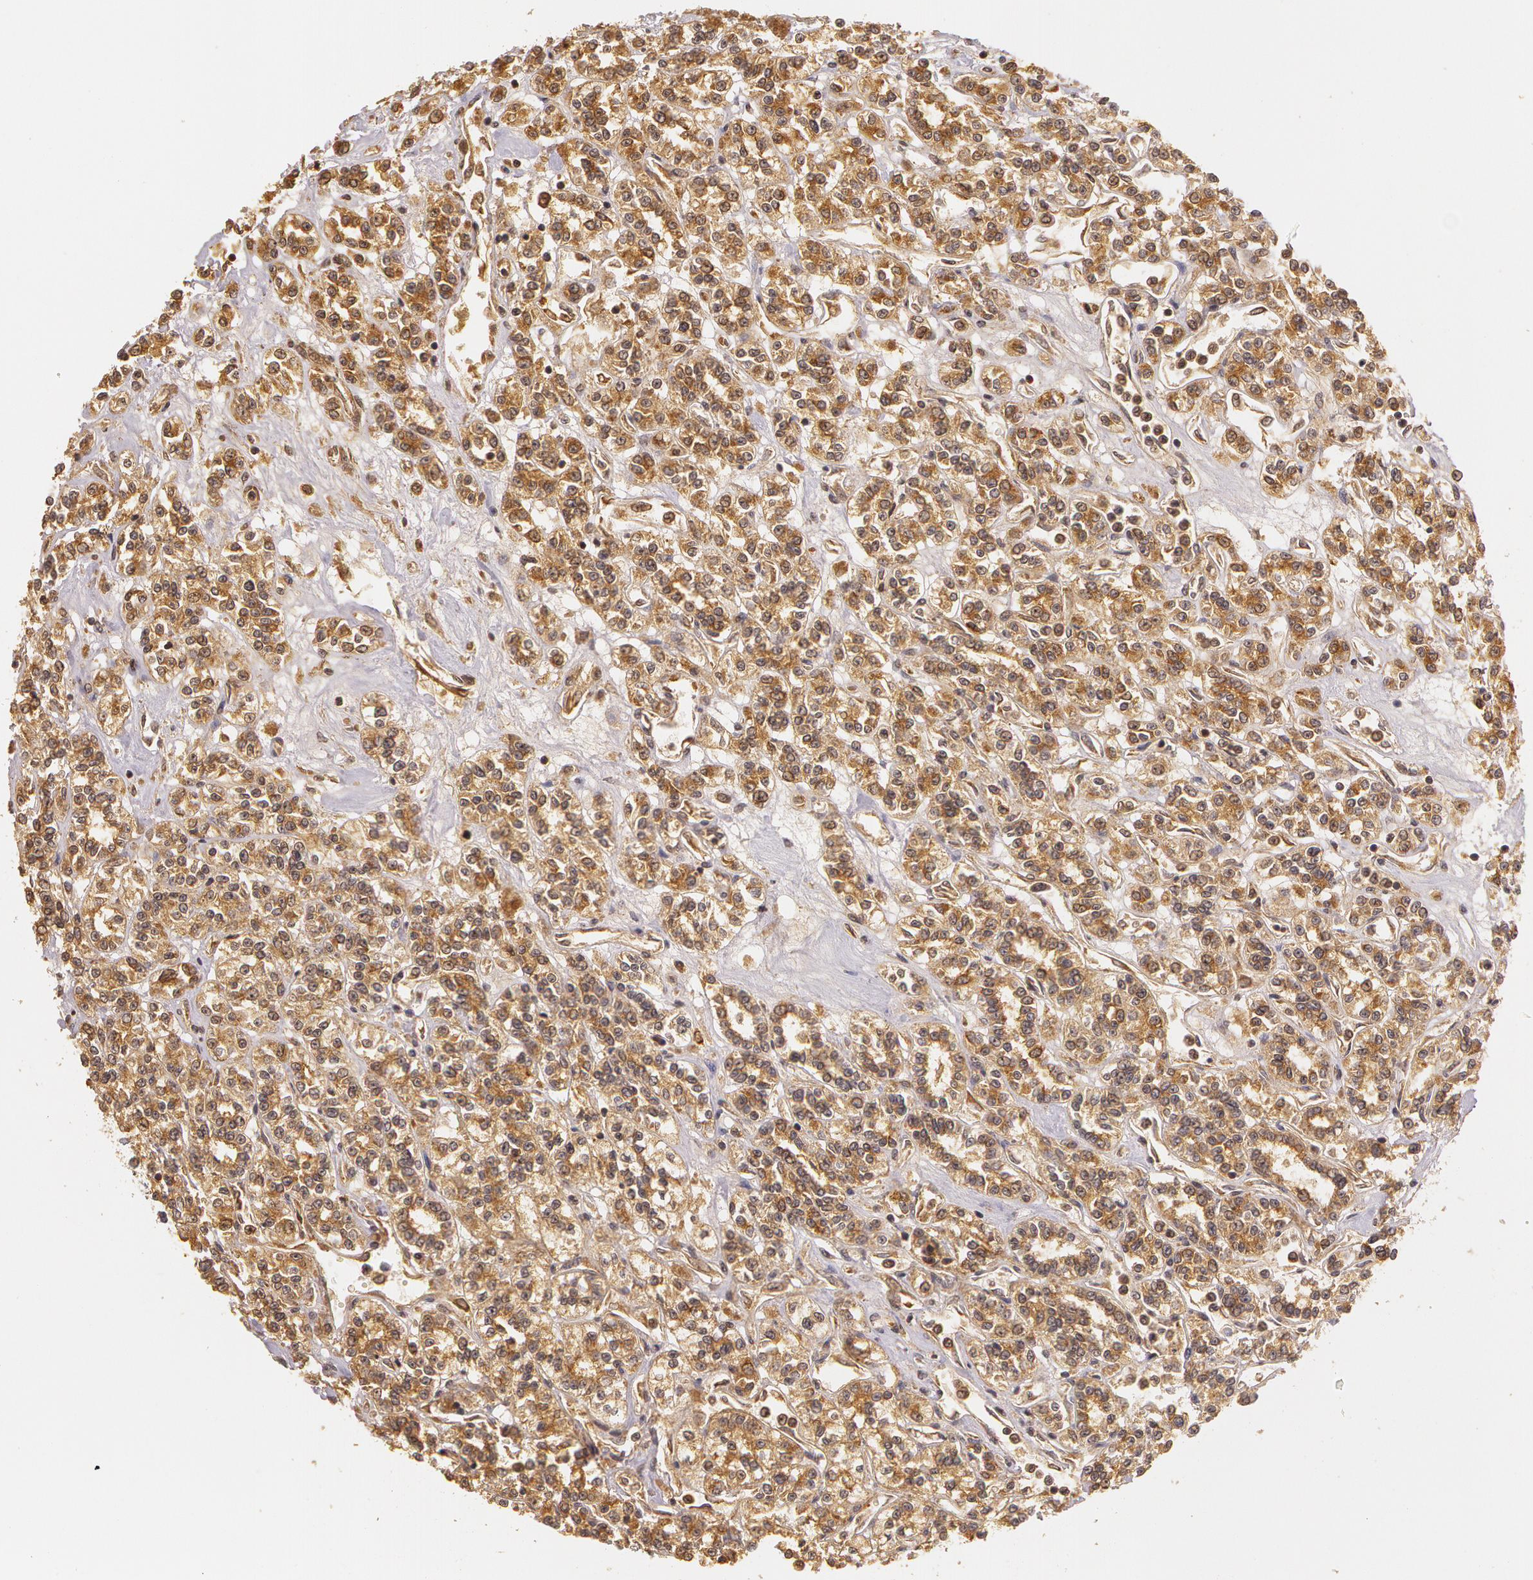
{"staining": {"intensity": "strong", "quantity": ">75%", "location": "cytoplasmic/membranous"}, "tissue": "renal cancer", "cell_type": "Tumor cells", "image_type": "cancer", "snomed": [{"axis": "morphology", "description": "Adenocarcinoma, NOS"}, {"axis": "topography", "description": "Kidney"}], "caption": "Brown immunohistochemical staining in adenocarcinoma (renal) exhibits strong cytoplasmic/membranous expression in about >75% of tumor cells.", "gene": "ASCC2", "patient": {"sex": "female", "age": 76}}